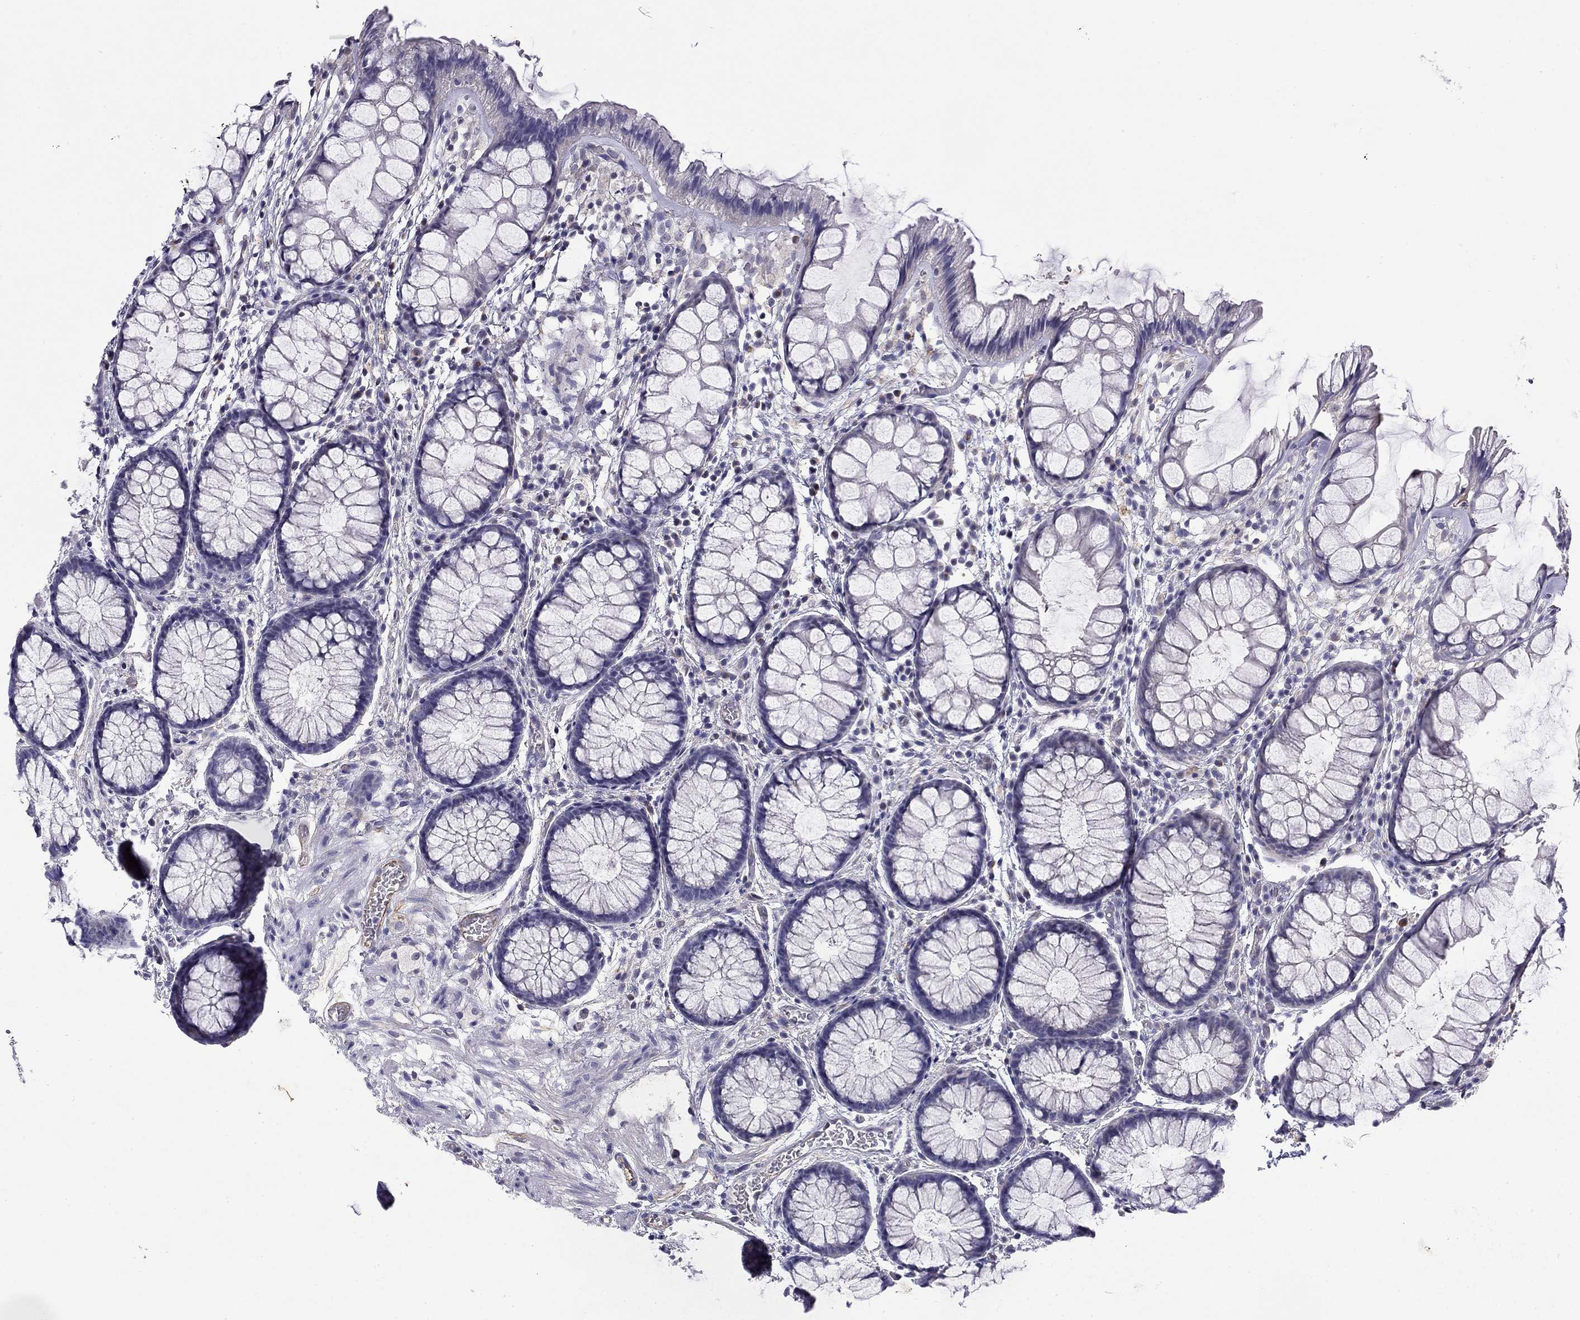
{"staining": {"intensity": "negative", "quantity": "none", "location": "none"}, "tissue": "rectum", "cell_type": "Glandular cells", "image_type": "normal", "snomed": [{"axis": "morphology", "description": "Normal tissue, NOS"}, {"axis": "topography", "description": "Rectum"}], "caption": "This is an immunohistochemistry (IHC) photomicrograph of unremarkable rectum. There is no positivity in glandular cells.", "gene": "RTL1", "patient": {"sex": "female", "age": 62}}